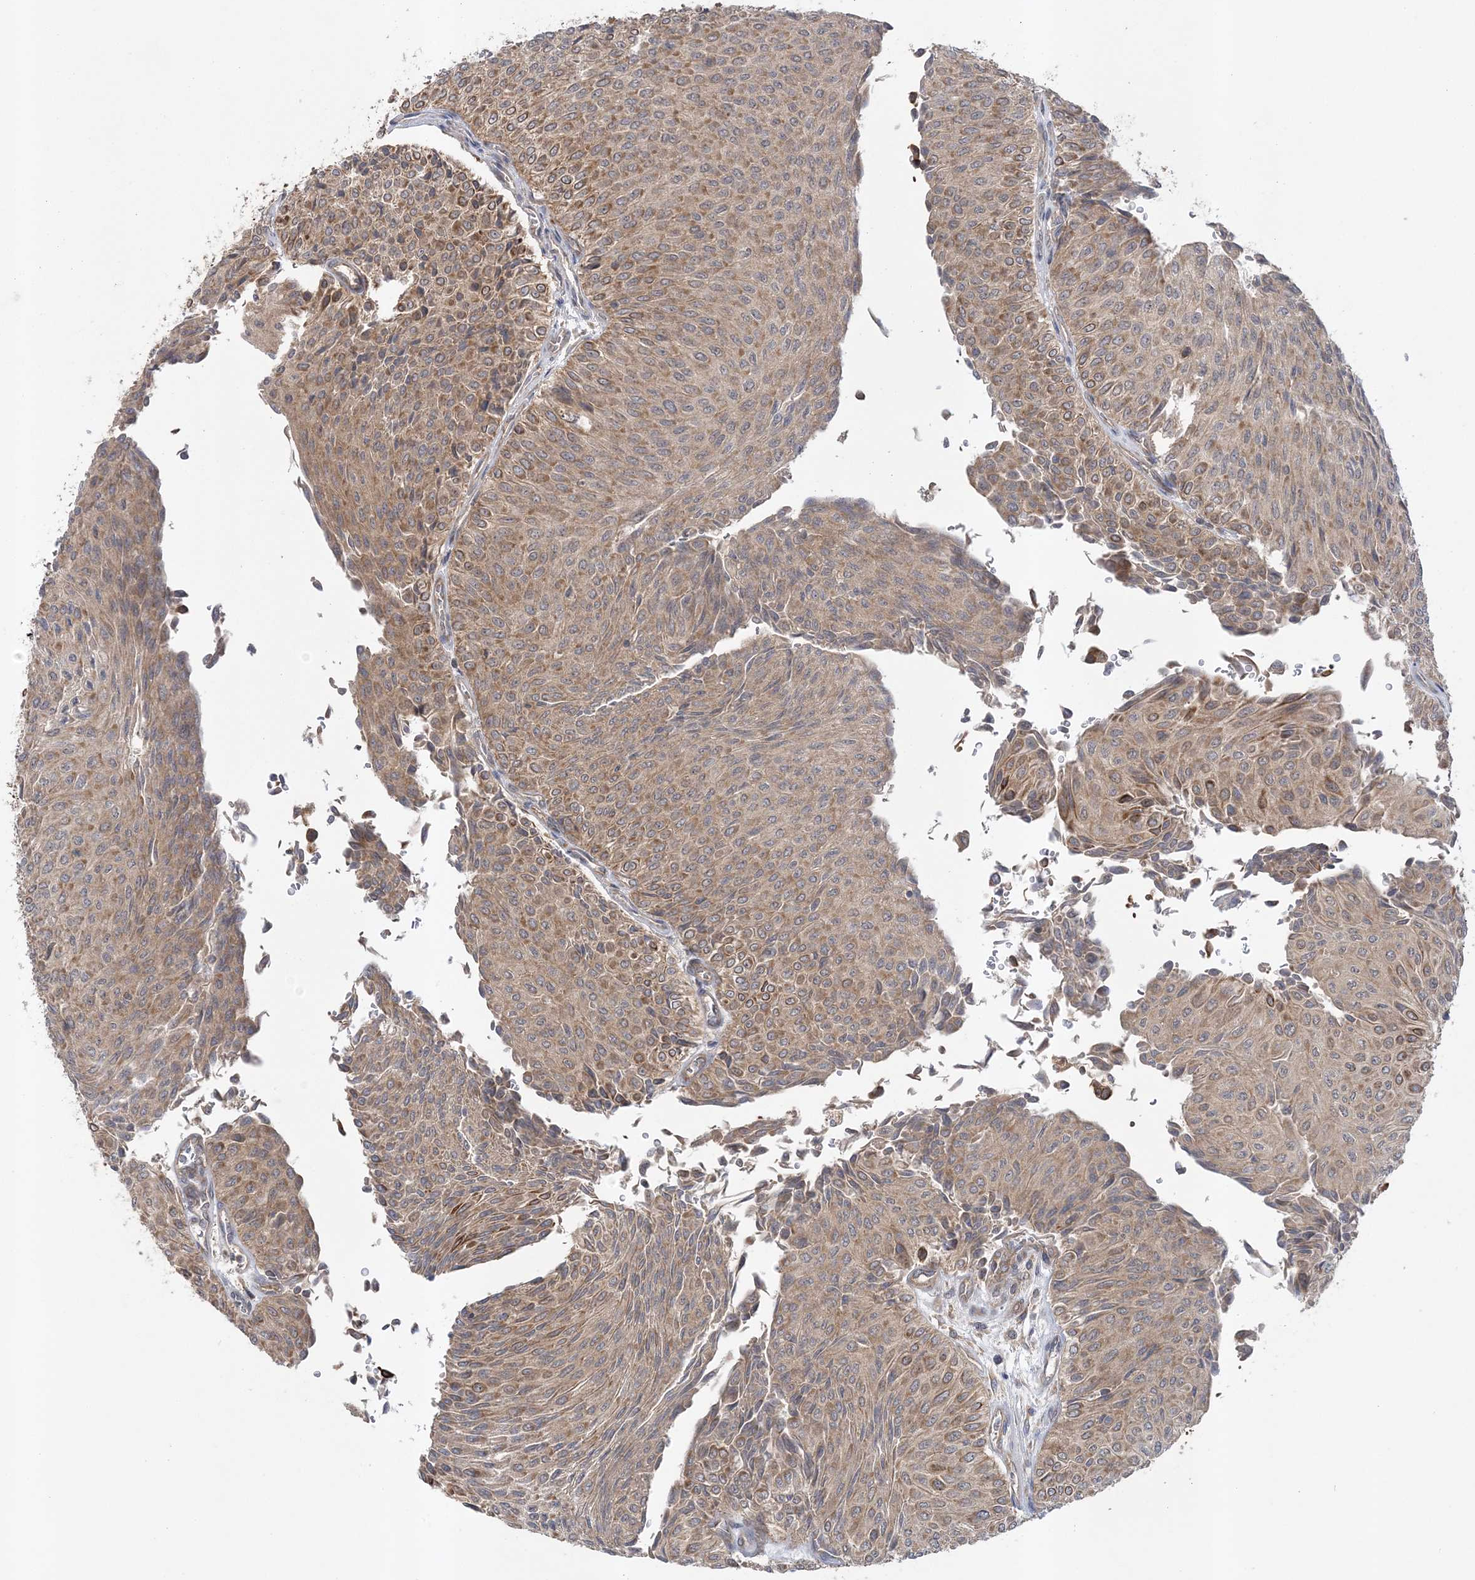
{"staining": {"intensity": "moderate", "quantity": ">75%", "location": "cytoplasmic/membranous"}, "tissue": "urothelial cancer", "cell_type": "Tumor cells", "image_type": "cancer", "snomed": [{"axis": "morphology", "description": "Urothelial carcinoma, Low grade"}, {"axis": "topography", "description": "Urinary bladder"}], "caption": "Protein expression analysis of urothelial cancer displays moderate cytoplasmic/membranous staining in approximately >75% of tumor cells. The staining was performed using DAB, with brown indicating positive protein expression. Nuclei are stained blue with hematoxylin.", "gene": "MMADHC", "patient": {"sex": "male", "age": 78}}